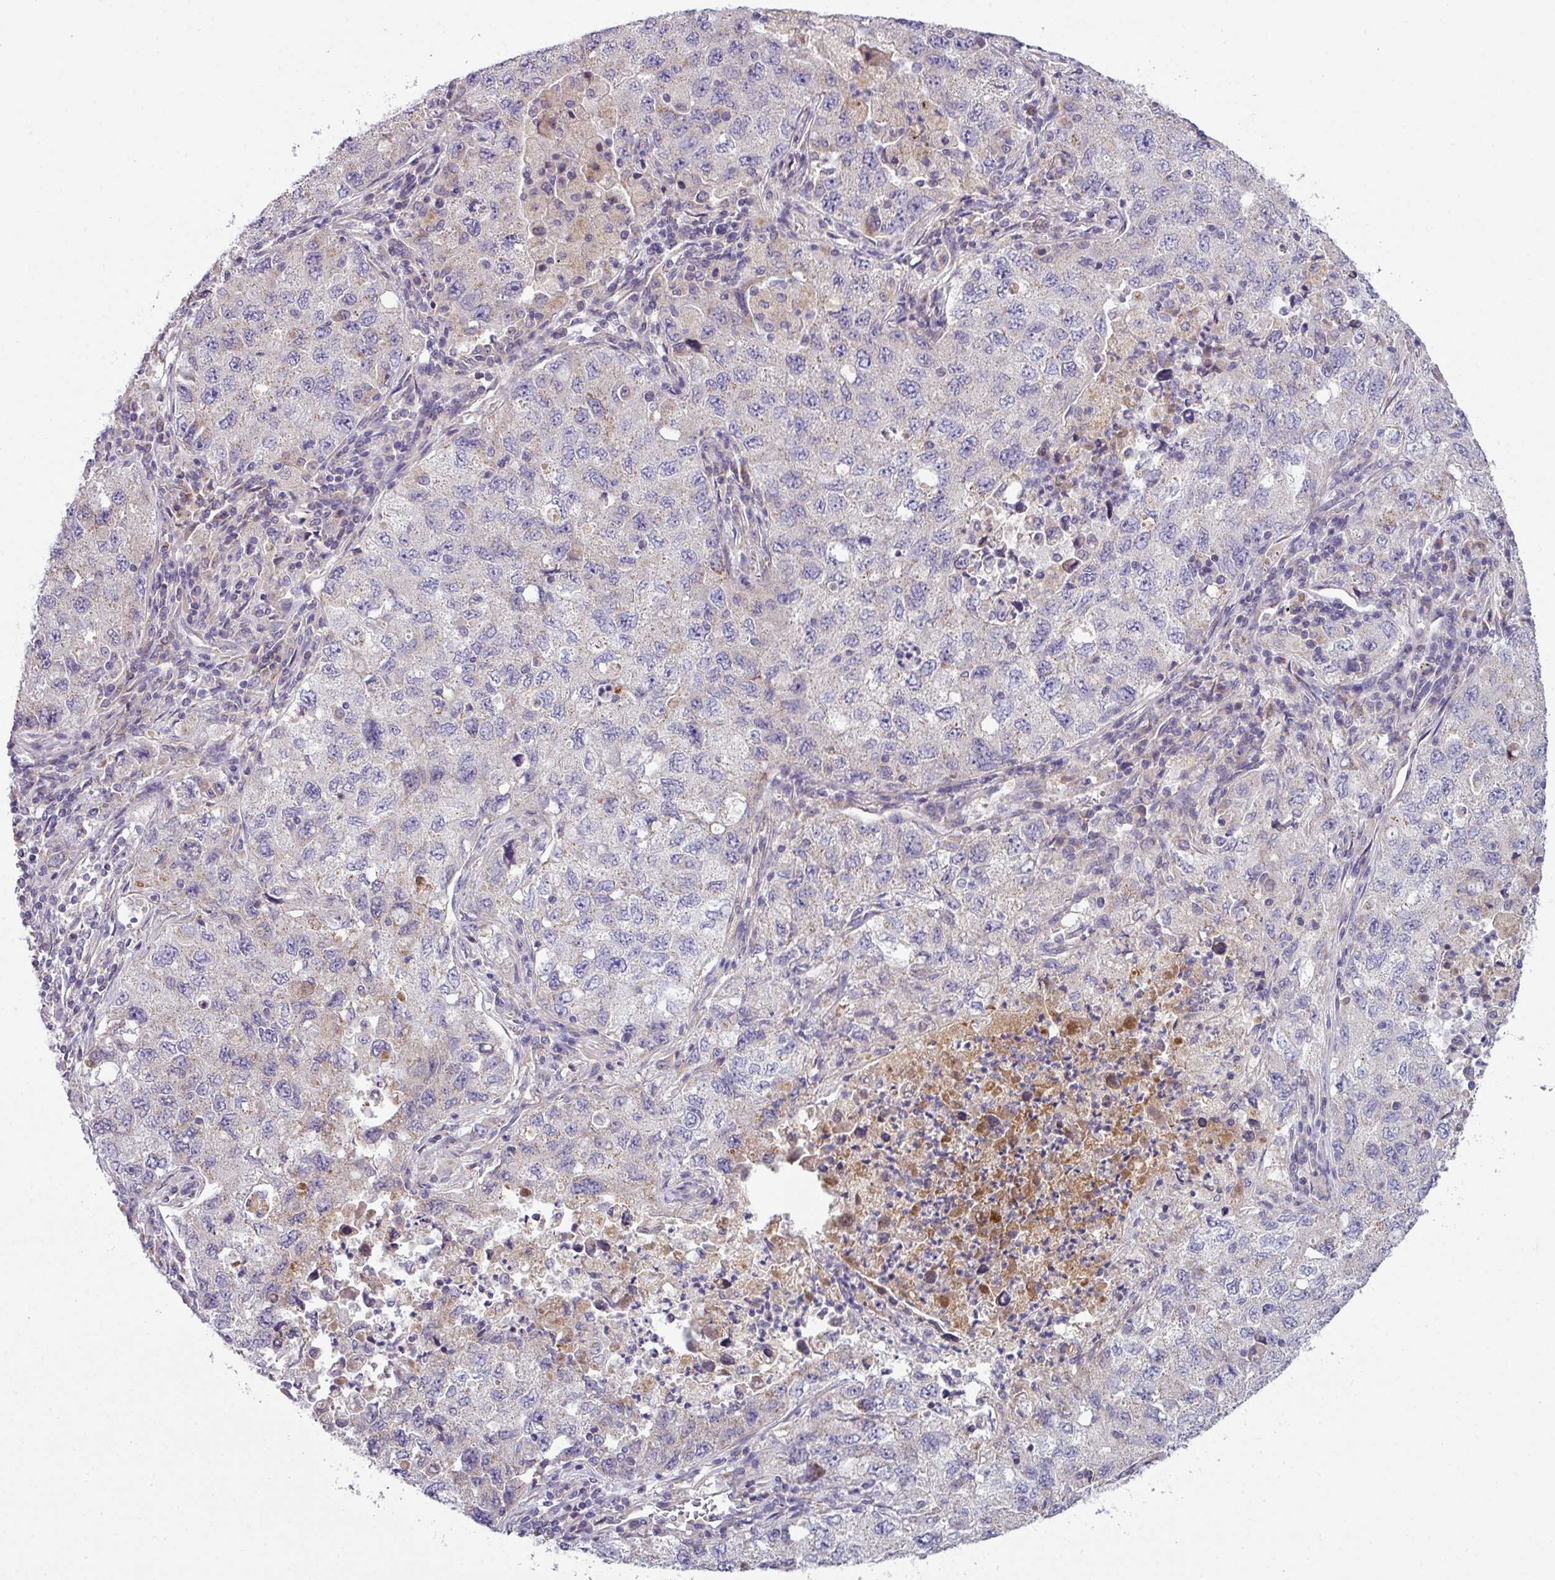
{"staining": {"intensity": "weak", "quantity": "<25%", "location": "cytoplasmic/membranous"}, "tissue": "lung cancer", "cell_type": "Tumor cells", "image_type": "cancer", "snomed": [{"axis": "morphology", "description": "Adenocarcinoma, NOS"}, {"axis": "topography", "description": "Lung"}], "caption": "Lung adenocarcinoma stained for a protein using immunohistochemistry (IHC) demonstrates no staining tumor cells.", "gene": "LRRC9", "patient": {"sex": "female", "age": 57}}